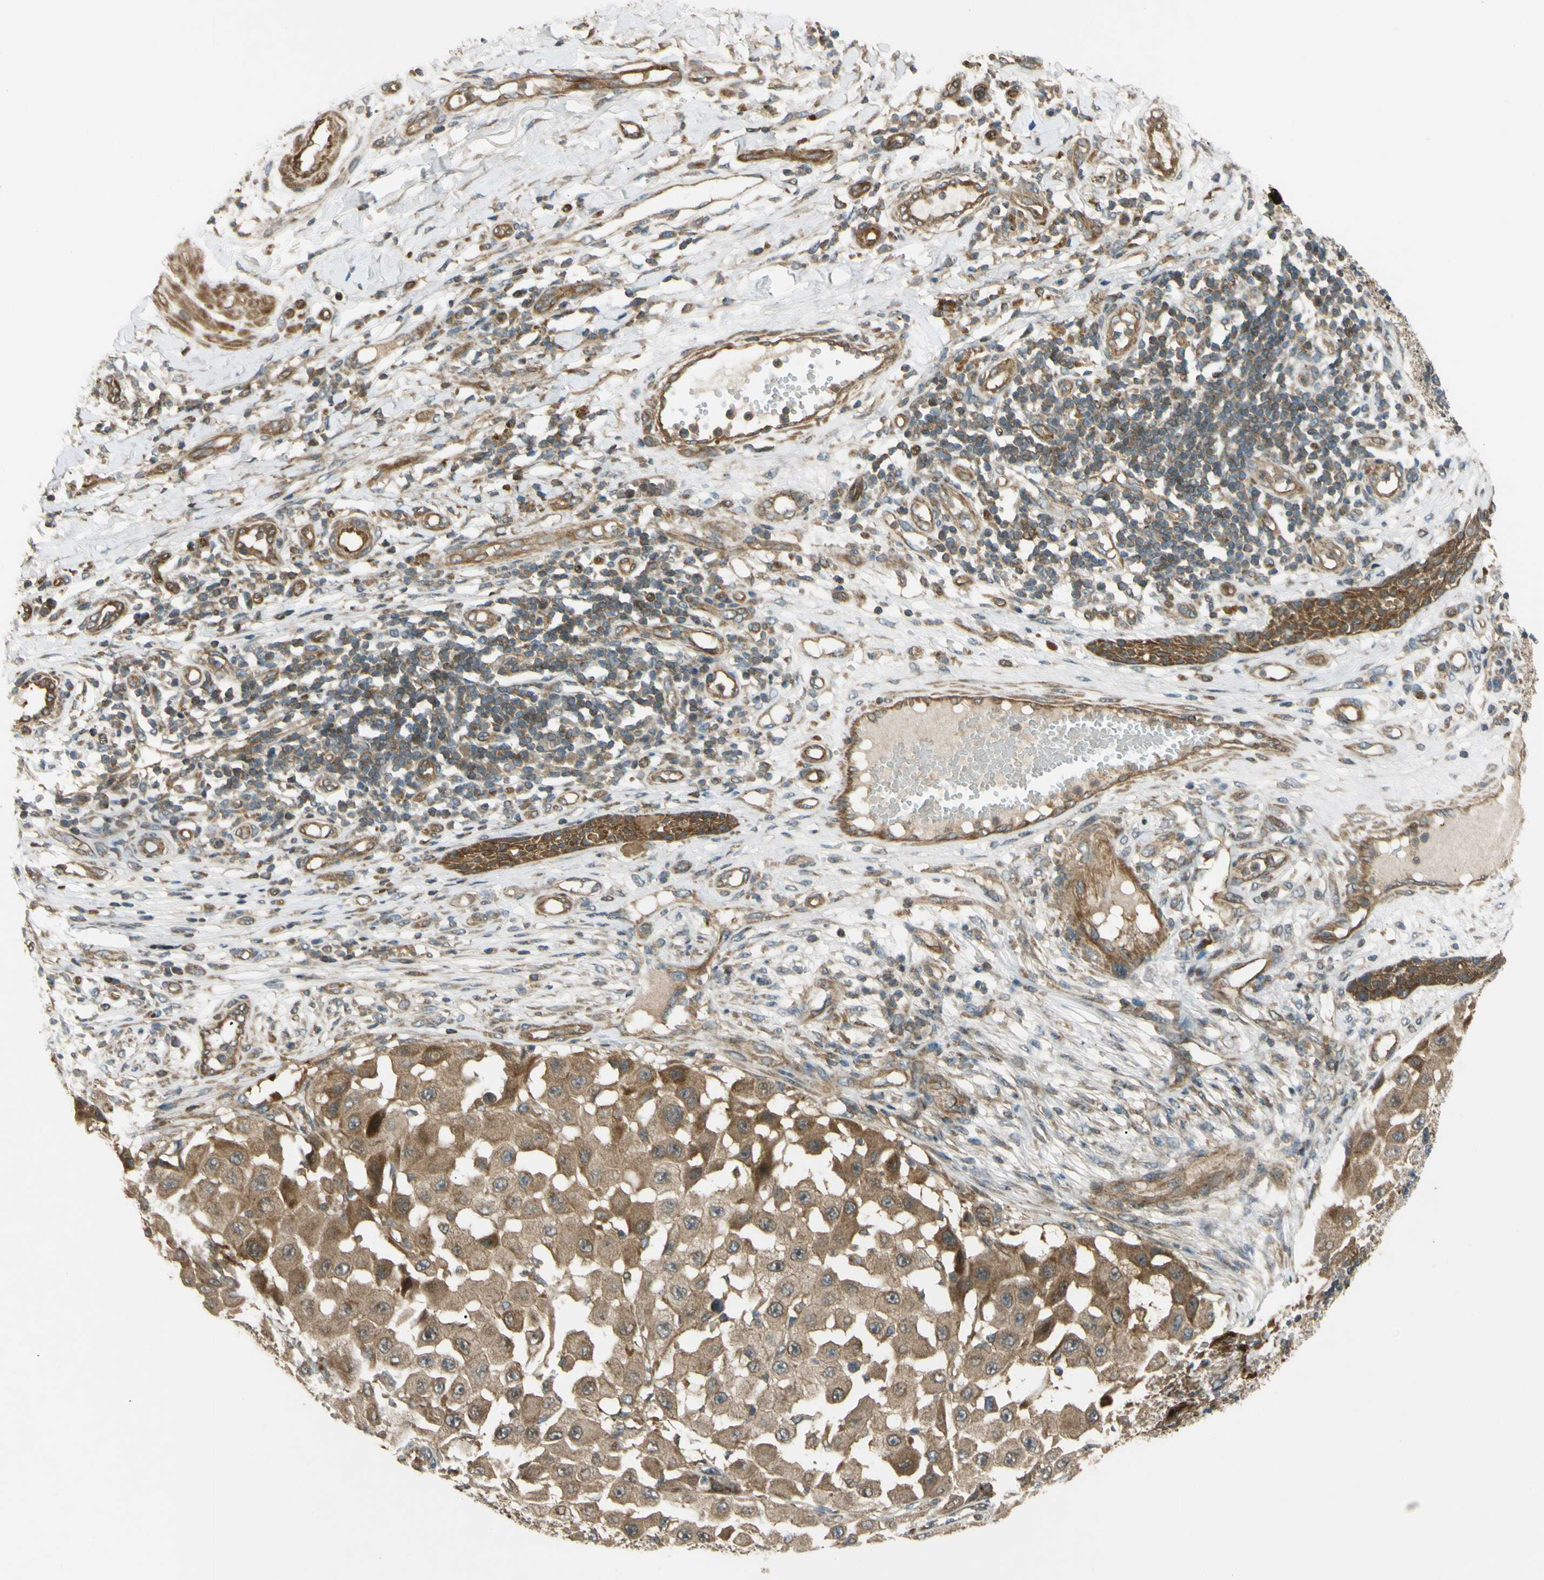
{"staining": {"intensity": "moderate", "quantity": ">75%", "location": "cytoplasmic/membranous"}, "tissue": "melanoma", "cell_type": "Tumor cells", "image_type": "cancer", "snomed": [{"axis": "morphology", "description": "Malignant melanoma, NOS"}, {"axis": "topography", "description": "Skin"}], "caption": "This is an image of IHC staining of malignant melanoma, which shows moderate positivity in the cytoplasmic/membranous of tumor cells.", "gene": "FLII", "patient": {"sex": "female", "age": 81}}